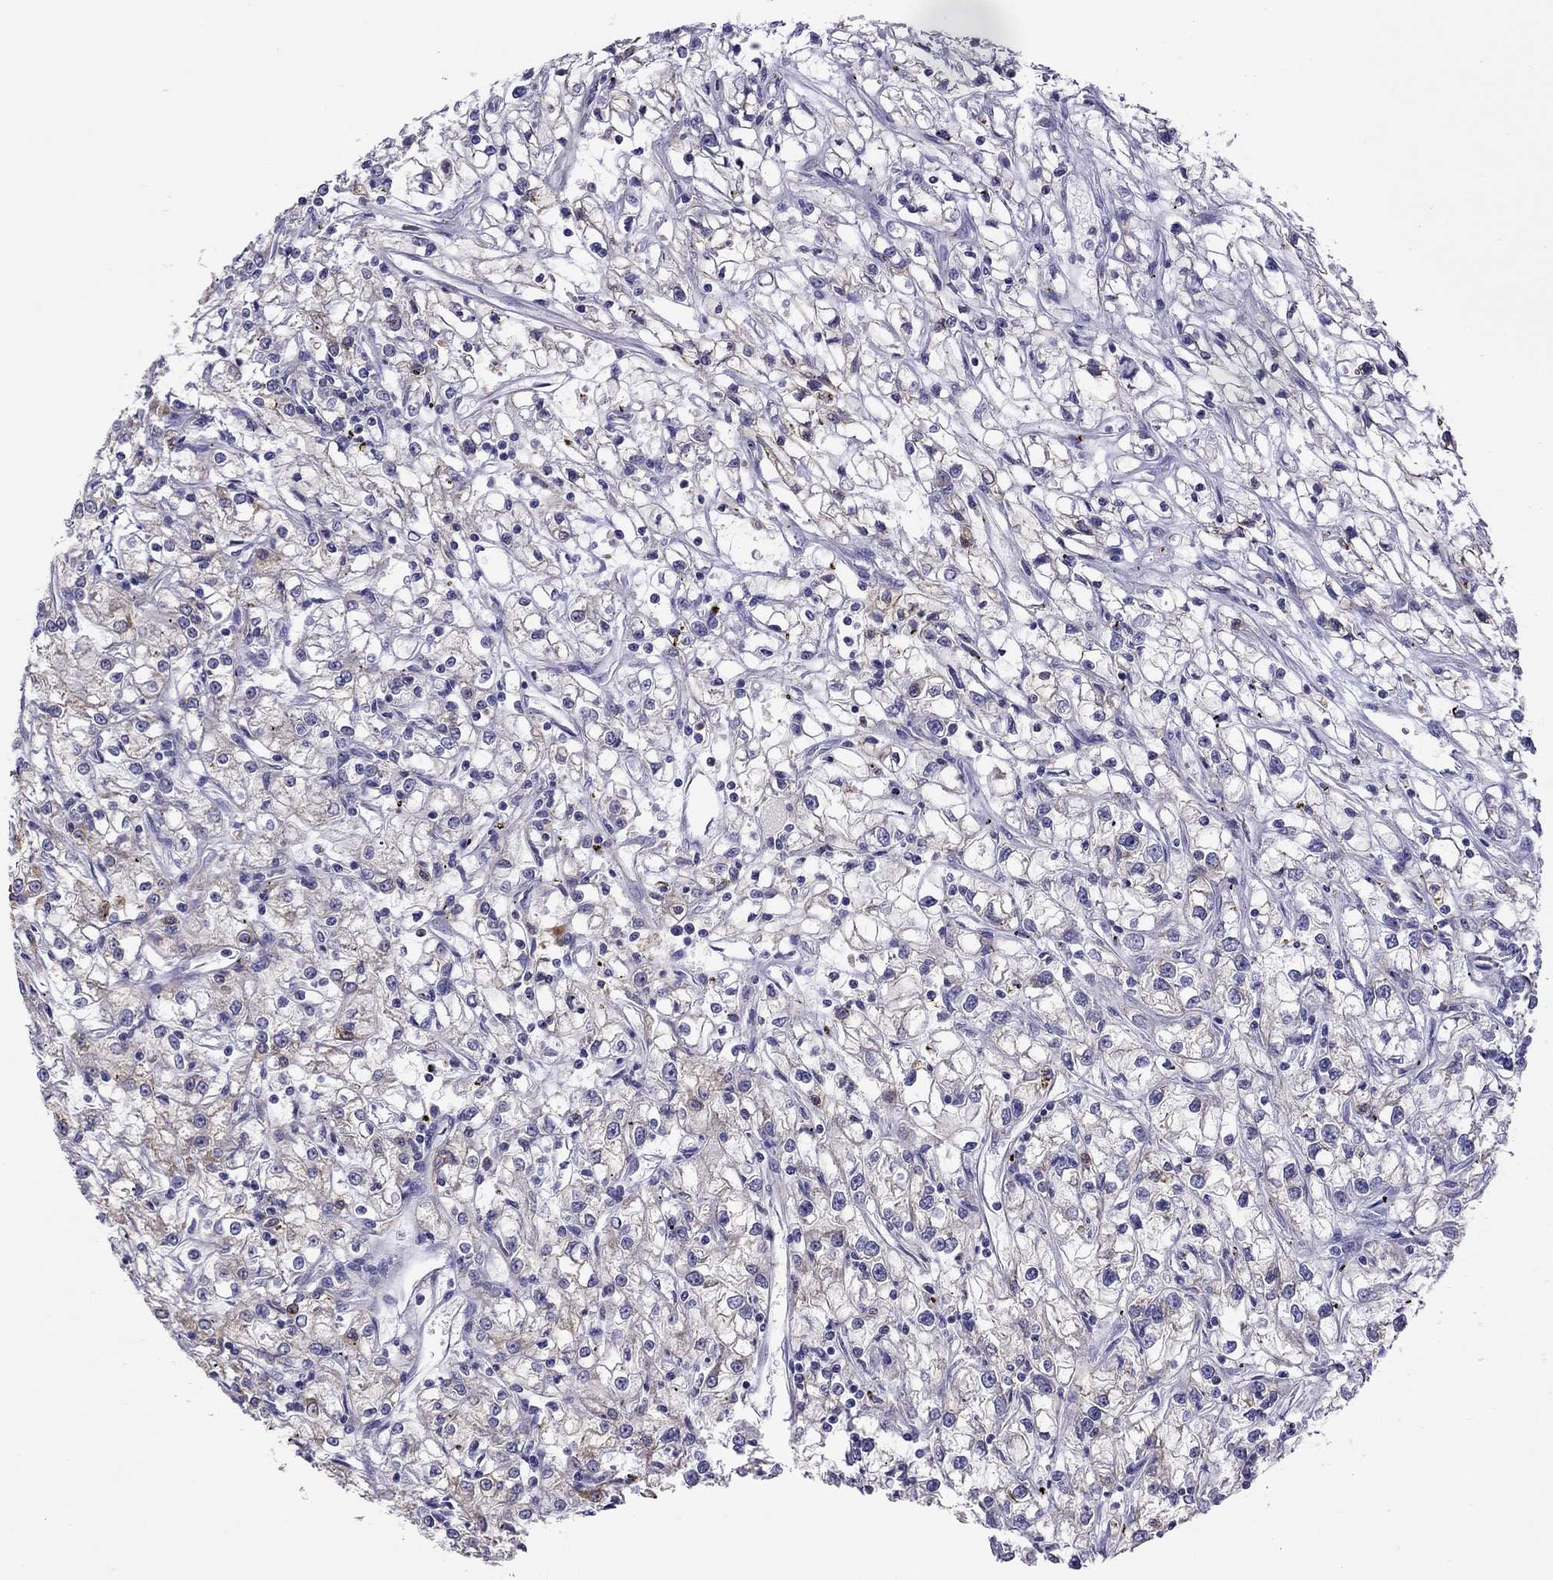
{"staining": {"intensity": "negative", "quantity": "none", "location": "none"}, "tissue": "renal cancer", "cell_type": "Tumor cells", "image_type": "cancer", "snomed": [{"axis": "morphology", "description": "Adenocarcinoma, NOS"}, {"axis": "topography", "description": "Kidney"}], "caption": "Renal cancer stained for a protein using immunohistochemistry reveals no expression tumor cells.", "gene": "ALOX15B", "patient": {"sex": "female", "age": 59}}